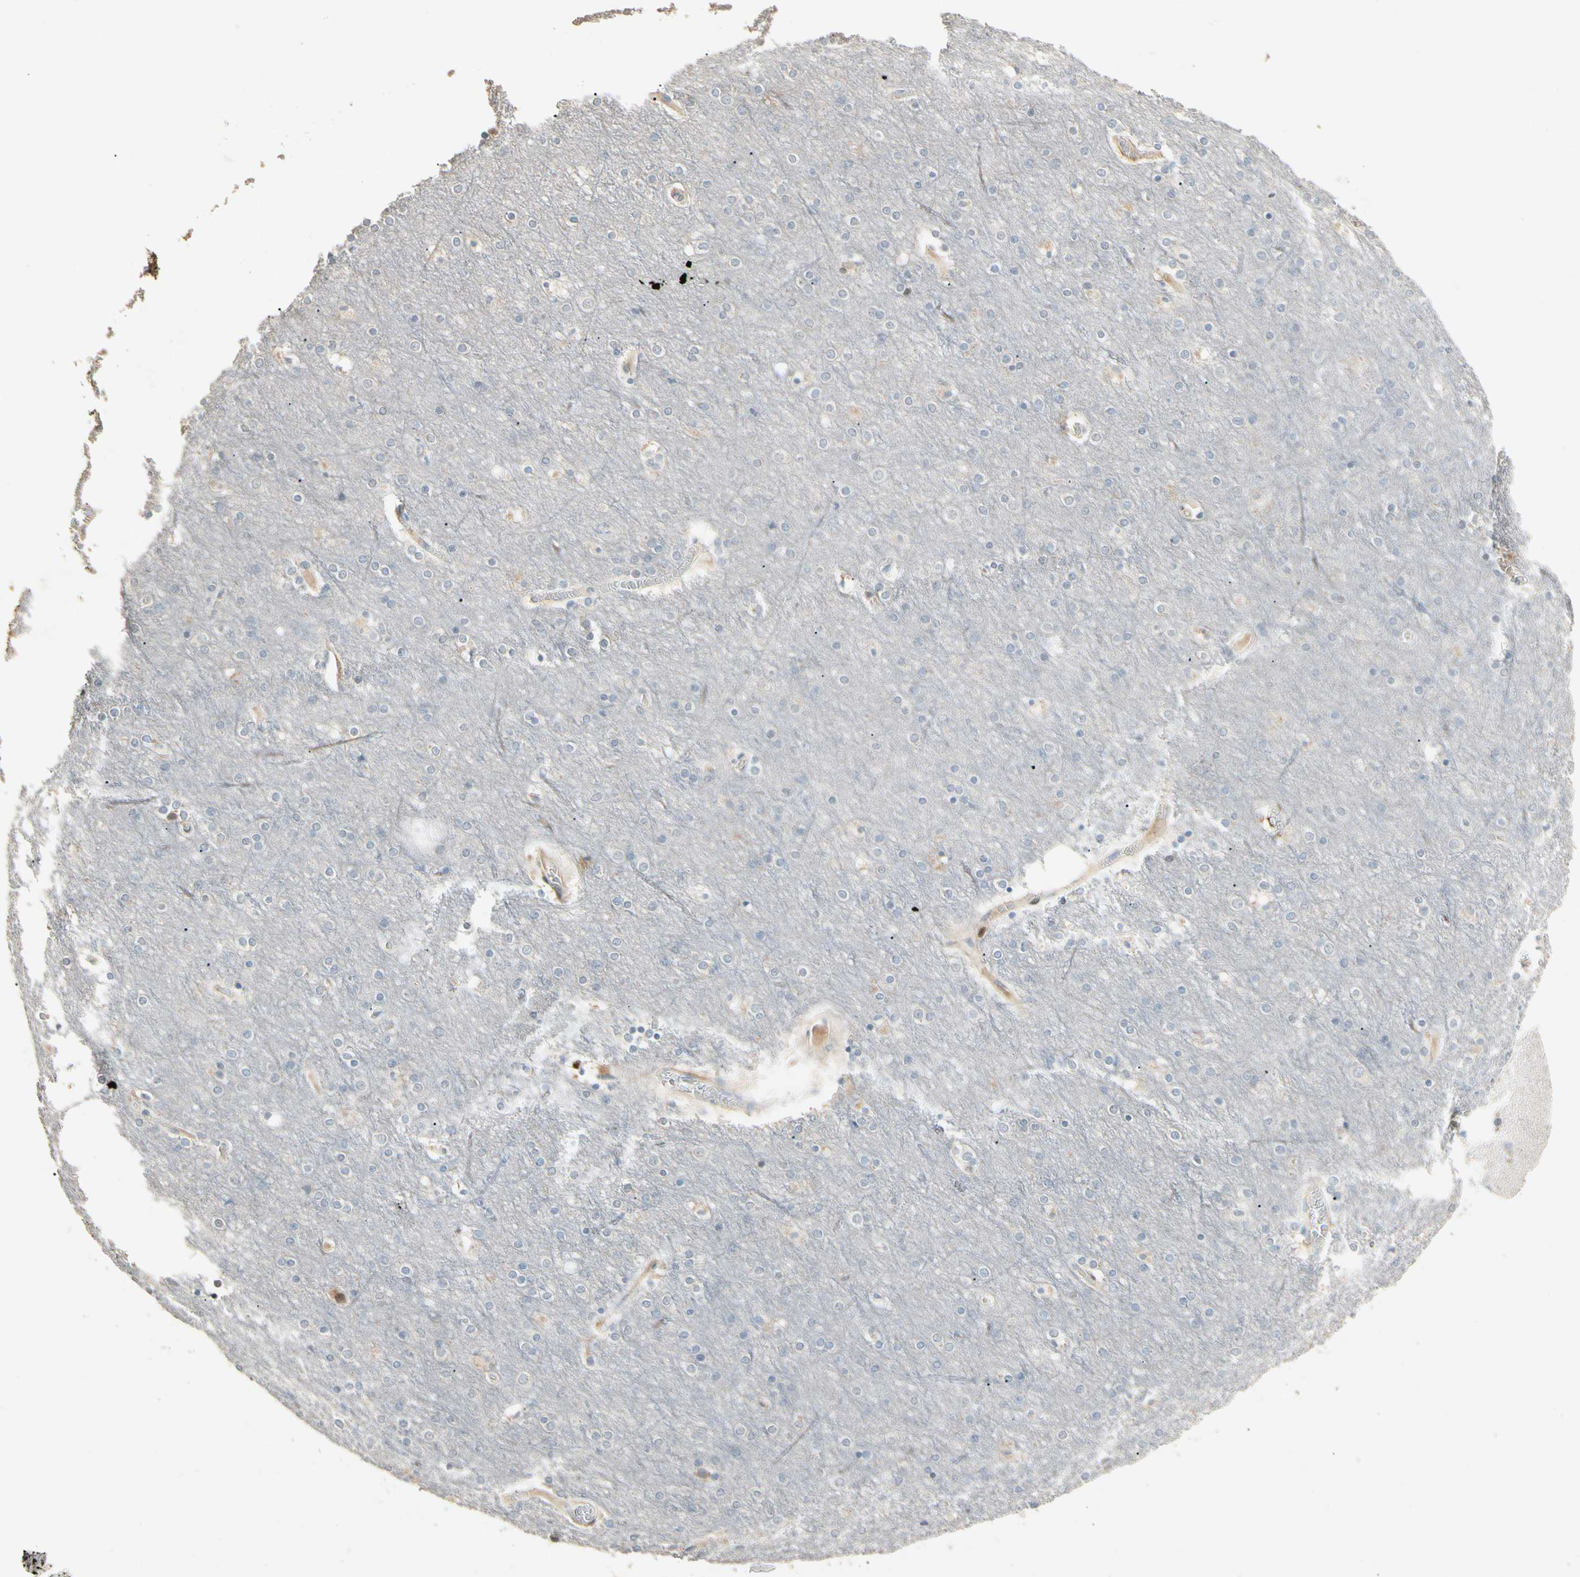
{"staining": {"intensity": "negative", "quantity": "none", "location": "none"}, "tissue": "cerebral cortex", "cell_type": "Endothelial cells", "image_type": "normal", "snomed": [{"axis": "morphology", "description": "Normal tissue, NOS"}, {"axis": "topography", "description": "Cerebral cortex"}], "caption": "A histopathology image of cerebral cortex stained for a protein shows no brown staining in endothelial cells. (DAB IHC with hematoxylin counter stain).", "gene": "GNE", "patient": {"sex": "female", "age": 54}}